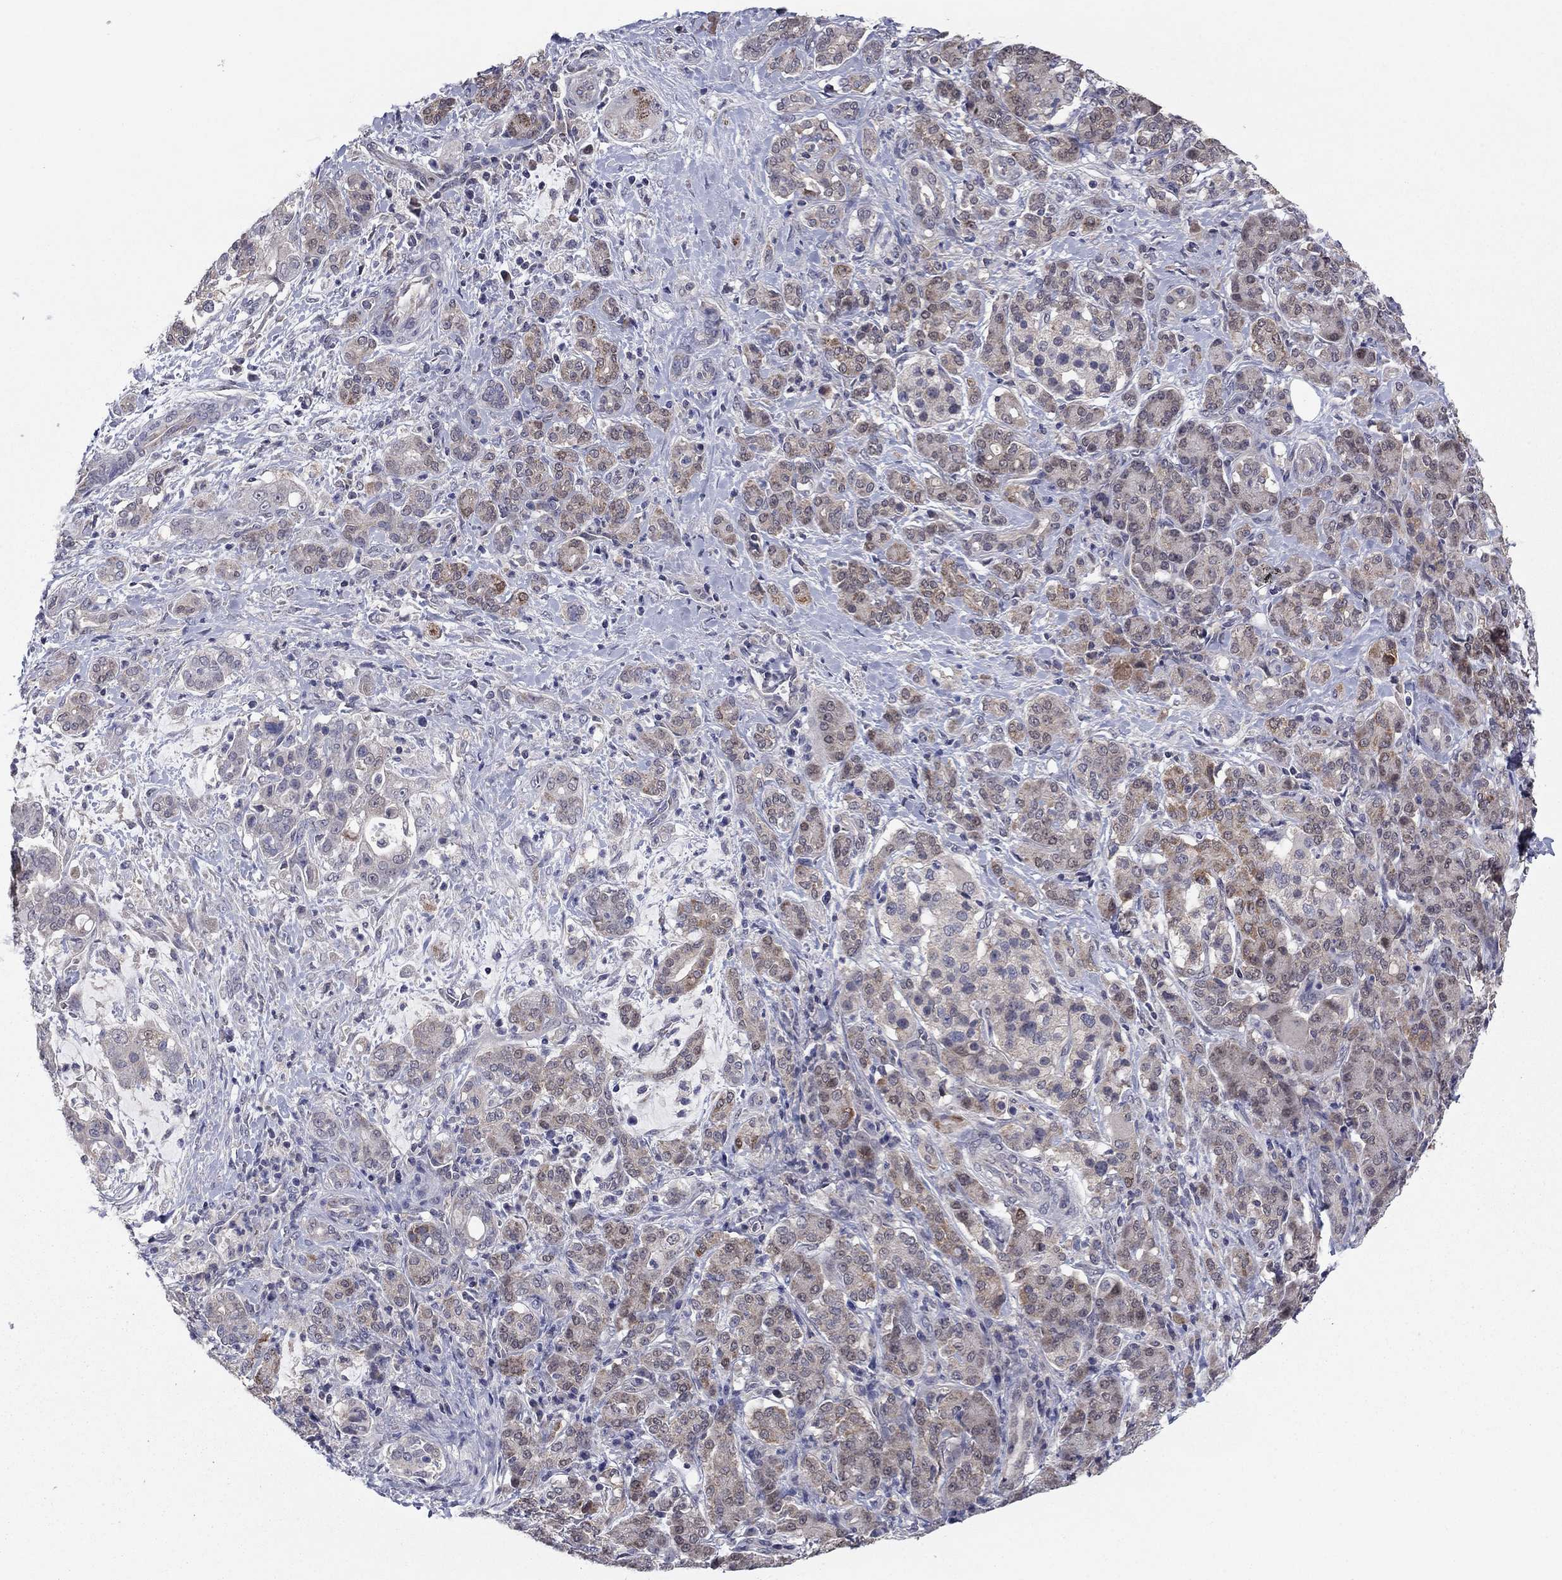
{"staining": {"intensity": "moderate", "quantity": "<25%", "location": "cytoplasmic/membranous"}, "tissue": "pancreatic cancer", "cell_type": "Tumor cells", "image_type": "cancer", "snomed": [{"axis": "morphology", "description": "Normal tissue, NOS"}, {"axis": "morphology", "description": "Inflammation, NOS"}, {"axis": "morphology", "description": "Adenocarcinoma, NOS"}, {"axis": "topography", "description": "Pancreas"}], "caption": "Protein staining exhibits moderate cytoplasmic/membranous positivity in about <25% of tumor cells in pancreatic cancer (adenocarcinoma). Nuclei are stained in blue.", "gene": "GRHPR", "patient": {"sex": "male", "age": 57}}